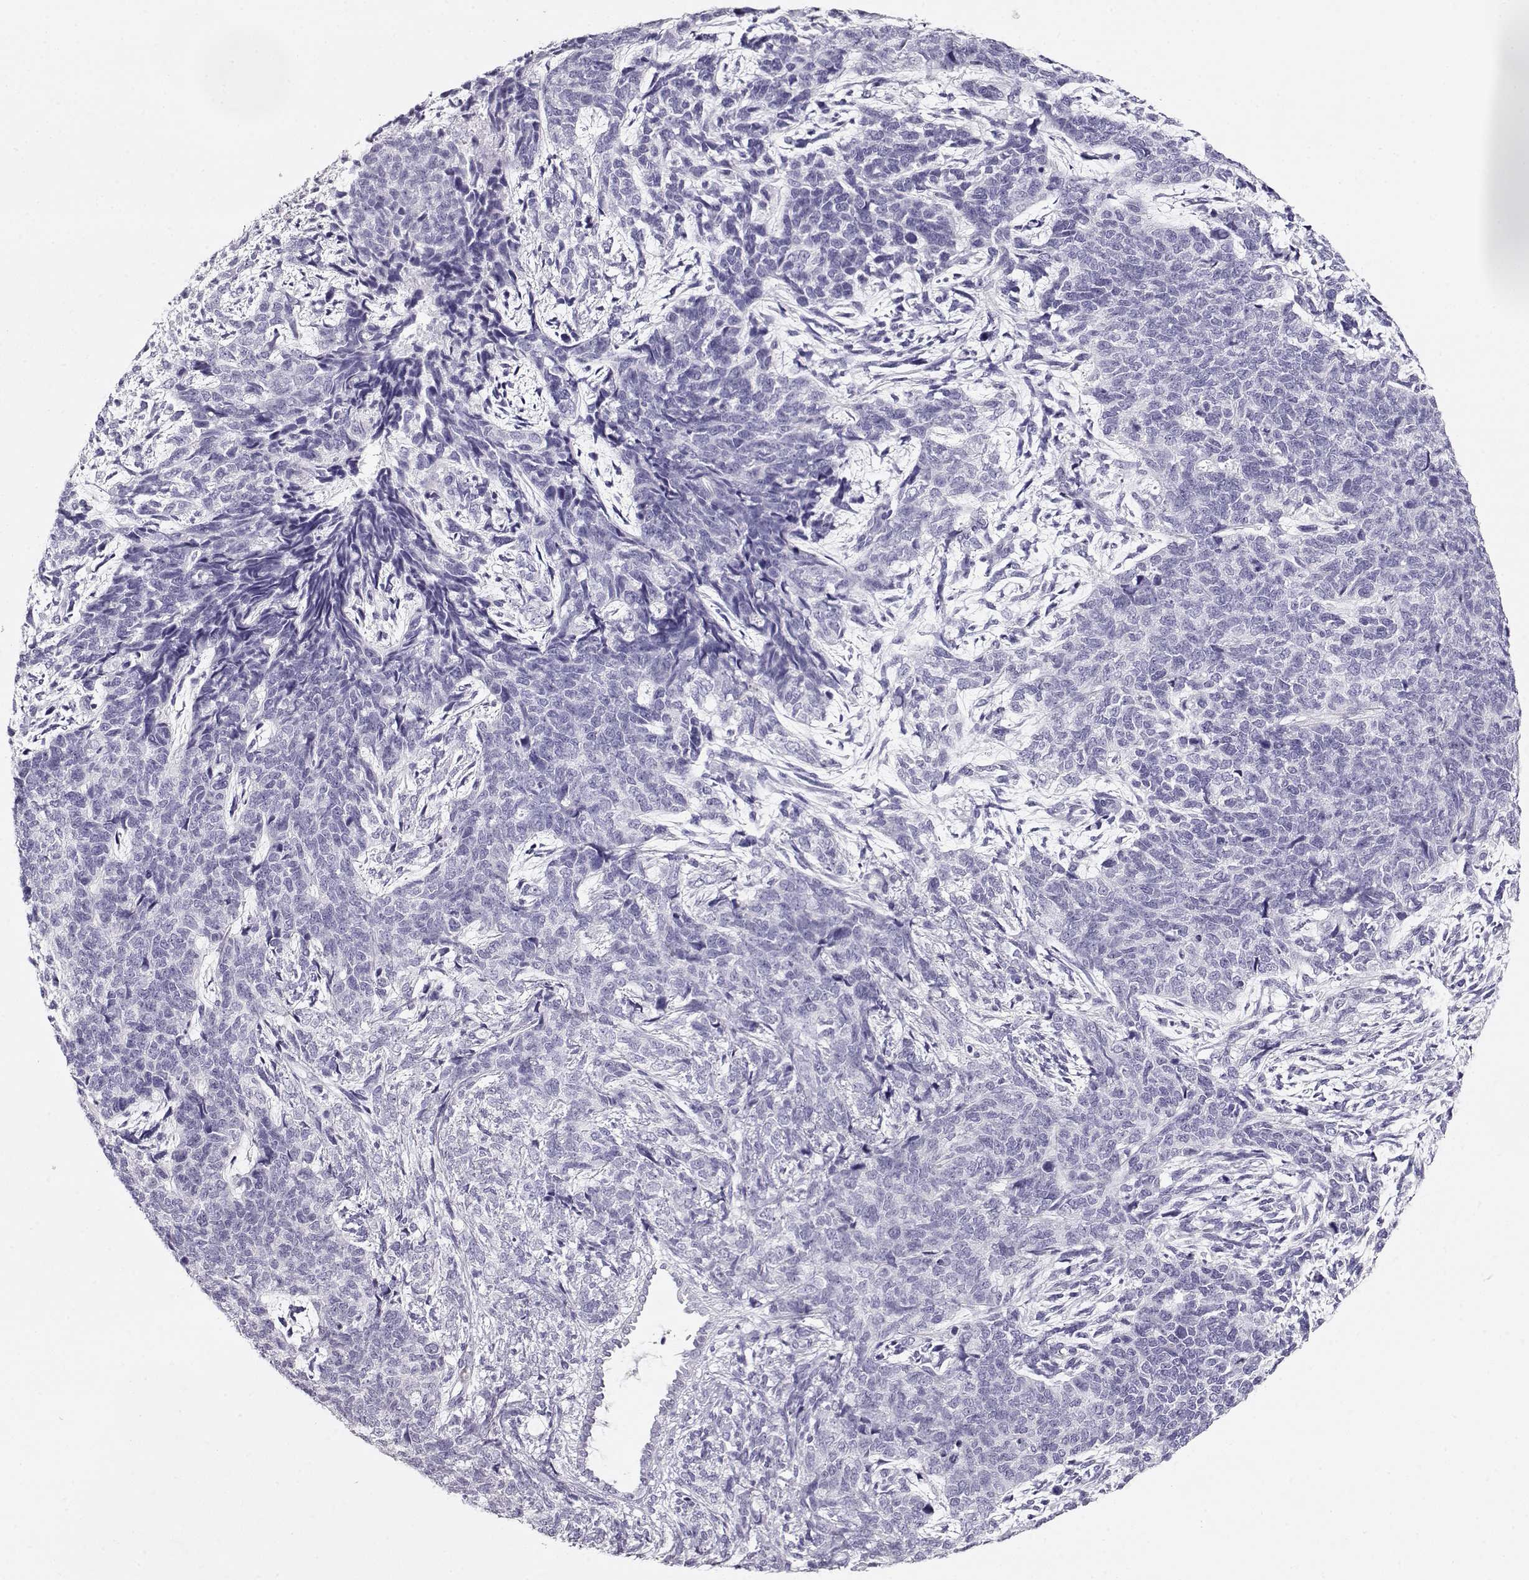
{"staining": {"intensity": "negative", "quantity": "none", "location": "none"}, "tissue": "cervical cancer", "cell_type": "Tumor cells", "image_type": "cancer", "snomed": [{"axis": "morphology", "description": "Squamous cell carcinoma, NOS"}, {"axis": "topography", "description": "Cervix"}], "caption": "The IHC photomicrograph has no significant staining in tumor cells of cervical cancer tissue. (DAB (3,3'-diaminobenzidine) immunohistochemistry, high magnification).", "gene": "ACTN2", "patient": {"sex": "female", "age": 63}}